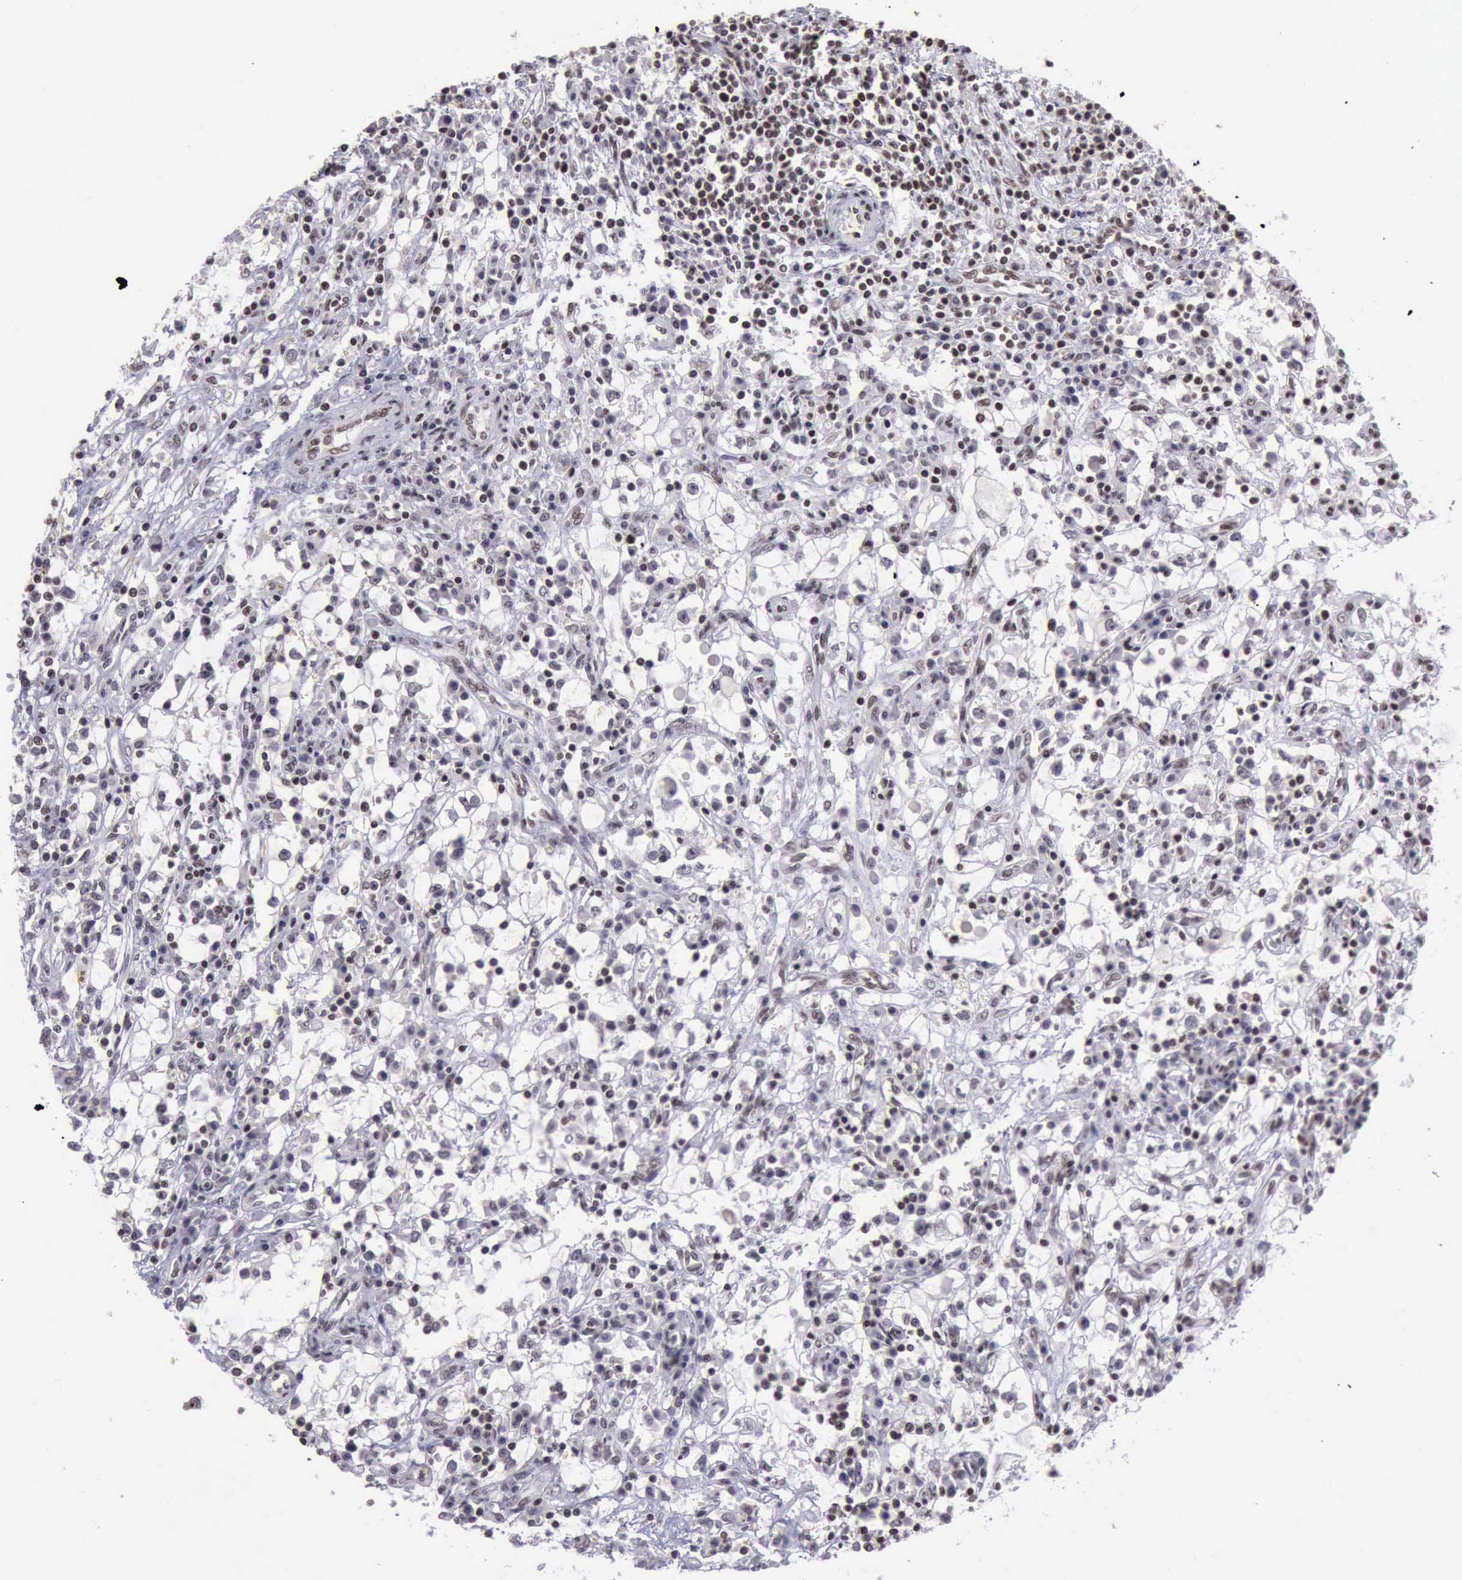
{"staining": {"intensity": "weak", "quantity": "<25%", "location": "nuclear"}, "tissue": "renal cancer", "cell_type": "Tumor cells", "image_type": "cancer", "snomed": [{"axis": "morphology", "description": "Adenocarcinoma, NOS"}, {"axis": "topography", "description": "Kidney"}], "caption": "A micrograph of renal adenocarcinoma stained for a protein reveals no brown staining in tumor cells. (DAB (3,3'-diaminobenzidine) immunohistochemistry, high magnification).", "gene": "YY1", "patient": {"sex": "male", "age": 82}}